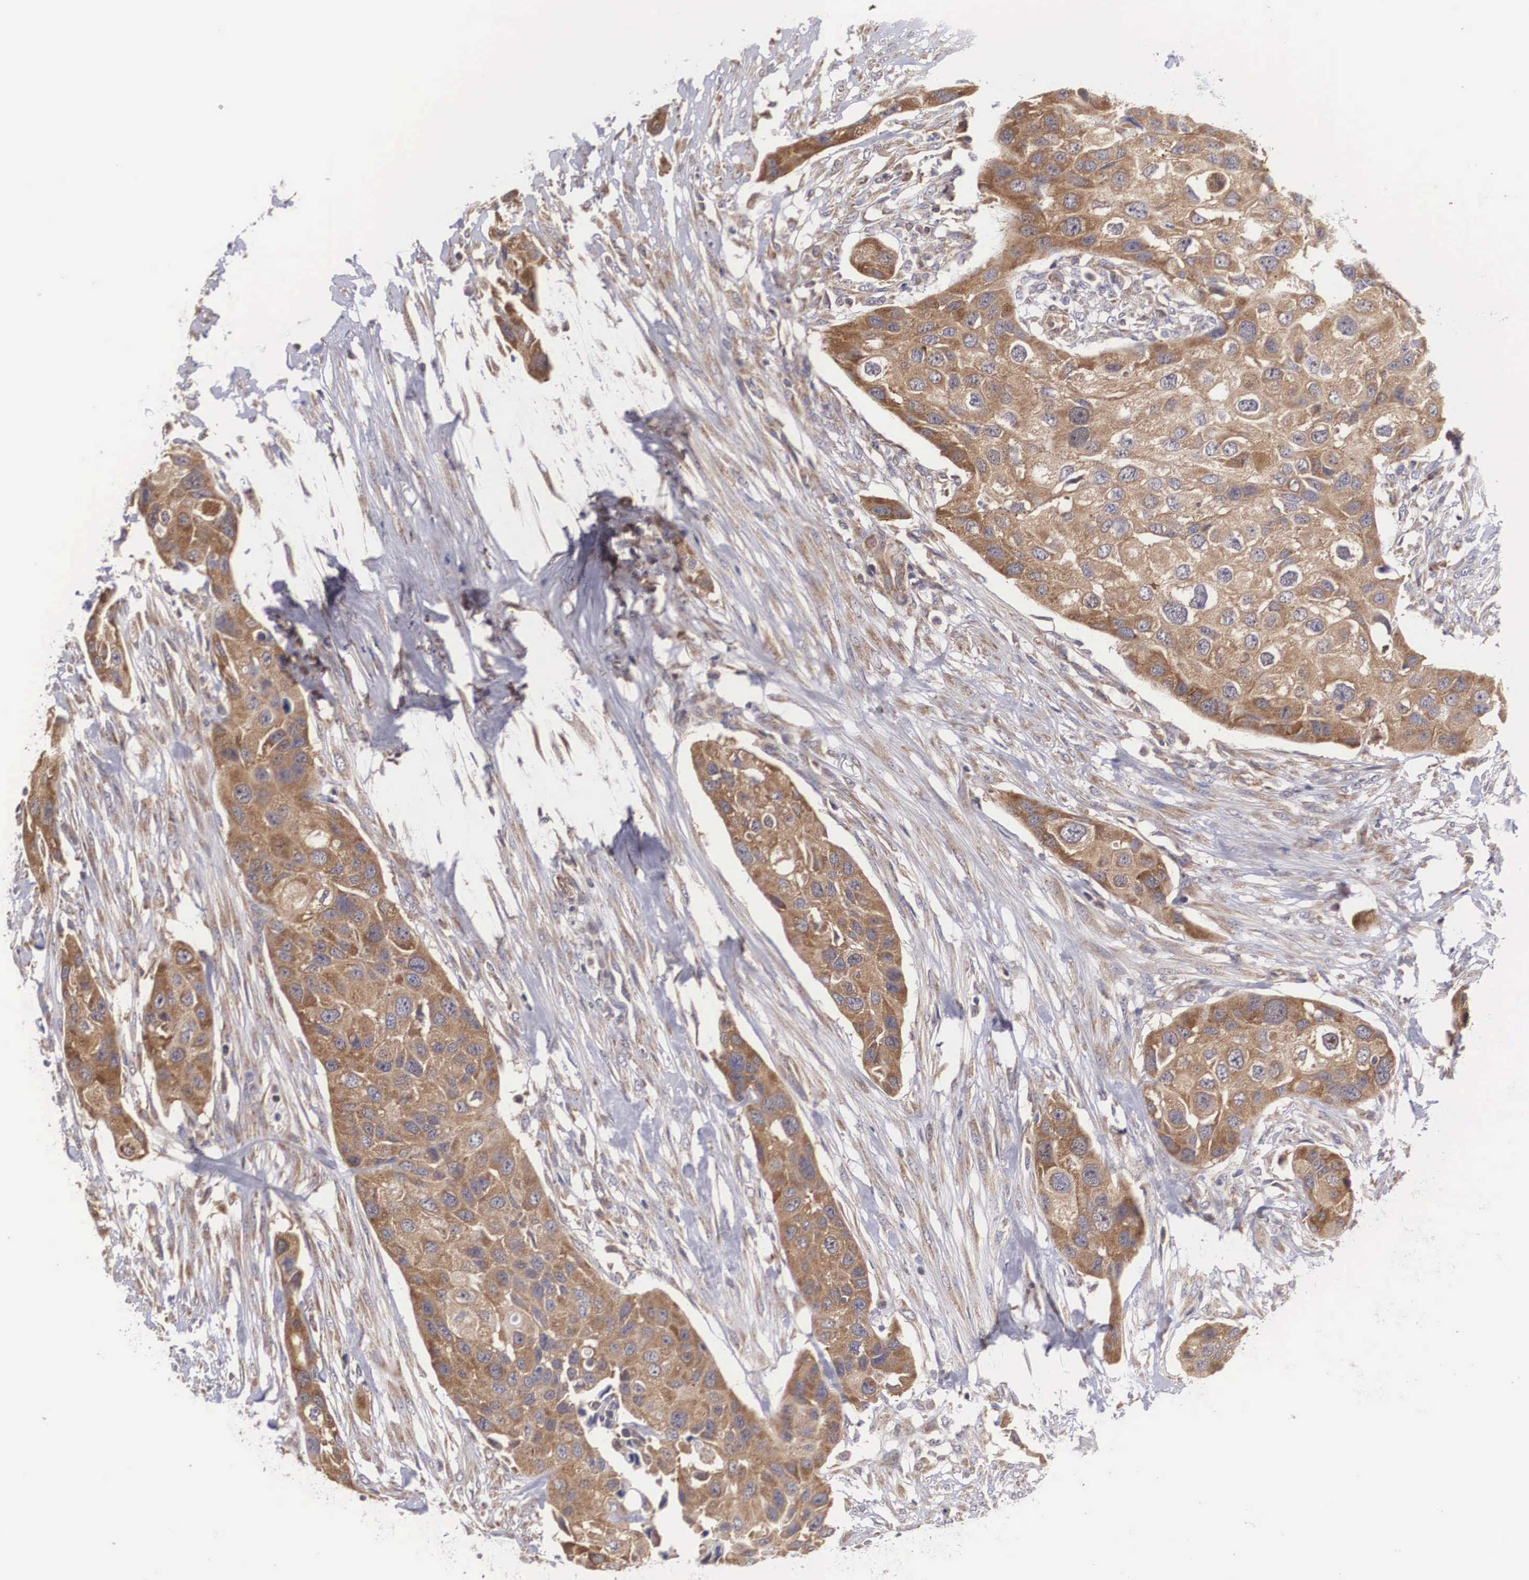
{"staining": {"intensity": "strong", "quantity": ">75%", "location": "cytoplasmic/membranous"}, "tissue": "urothelial cancer", "cell_type": "Tumor cells", "image_type": "cancer", "snomed": [{"axis": "morphology", "description": "Urothelial carcinoma, High grade"}, {"axis": "topography", "description": "Urinary bladder"}], "caption": "Protein analysis of urothelial cancer tissue demonstrates strong cytoplasmic/membranous positivity in about >75% of tumor cells.", "gene": "DHRS1", "patient": {"sex": "male", "age": 55}}